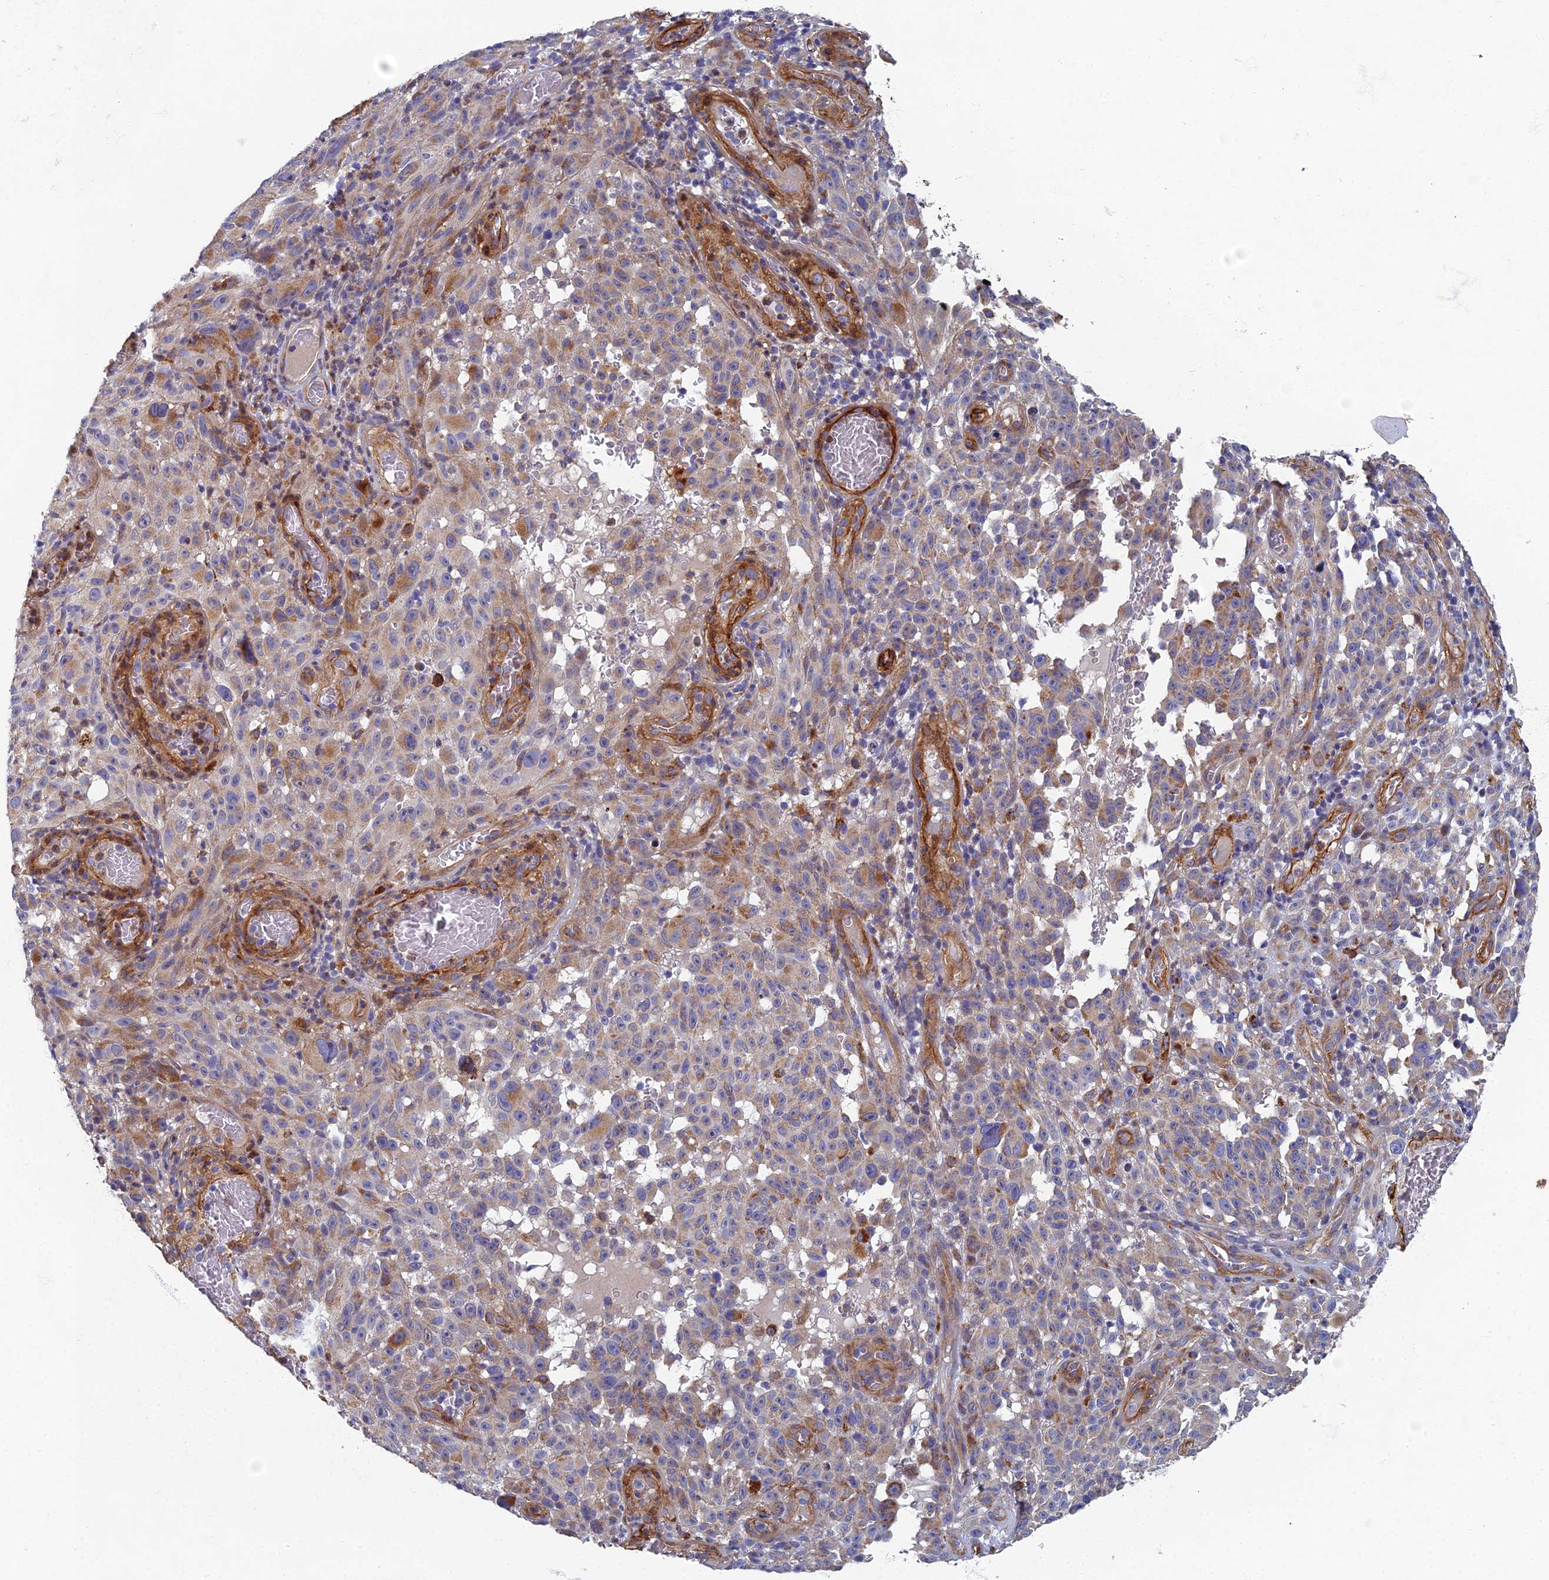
{"staining": {"intensity": "moderate", "quantity": "<25%", "location": "cytoplasmic/membranous"}, "tissue": "melanoma", "cell_type": "Tumor cells", "image_type": "cancer", "snomed": [{"axis": "morphology", "description": "Malignant melanoma, NOS"}, {"axis": "topography", "description": "Skin"}], "caption": "Malignant melanoma stained with DAB immunohistochemistry (IHC) demonstrates low levels of moderate cytoplasmic/membranous positivity in approximately <25% of tumor cells.", "gene": "RNASEK", "patient": {"sex": "female", "age": 82}}